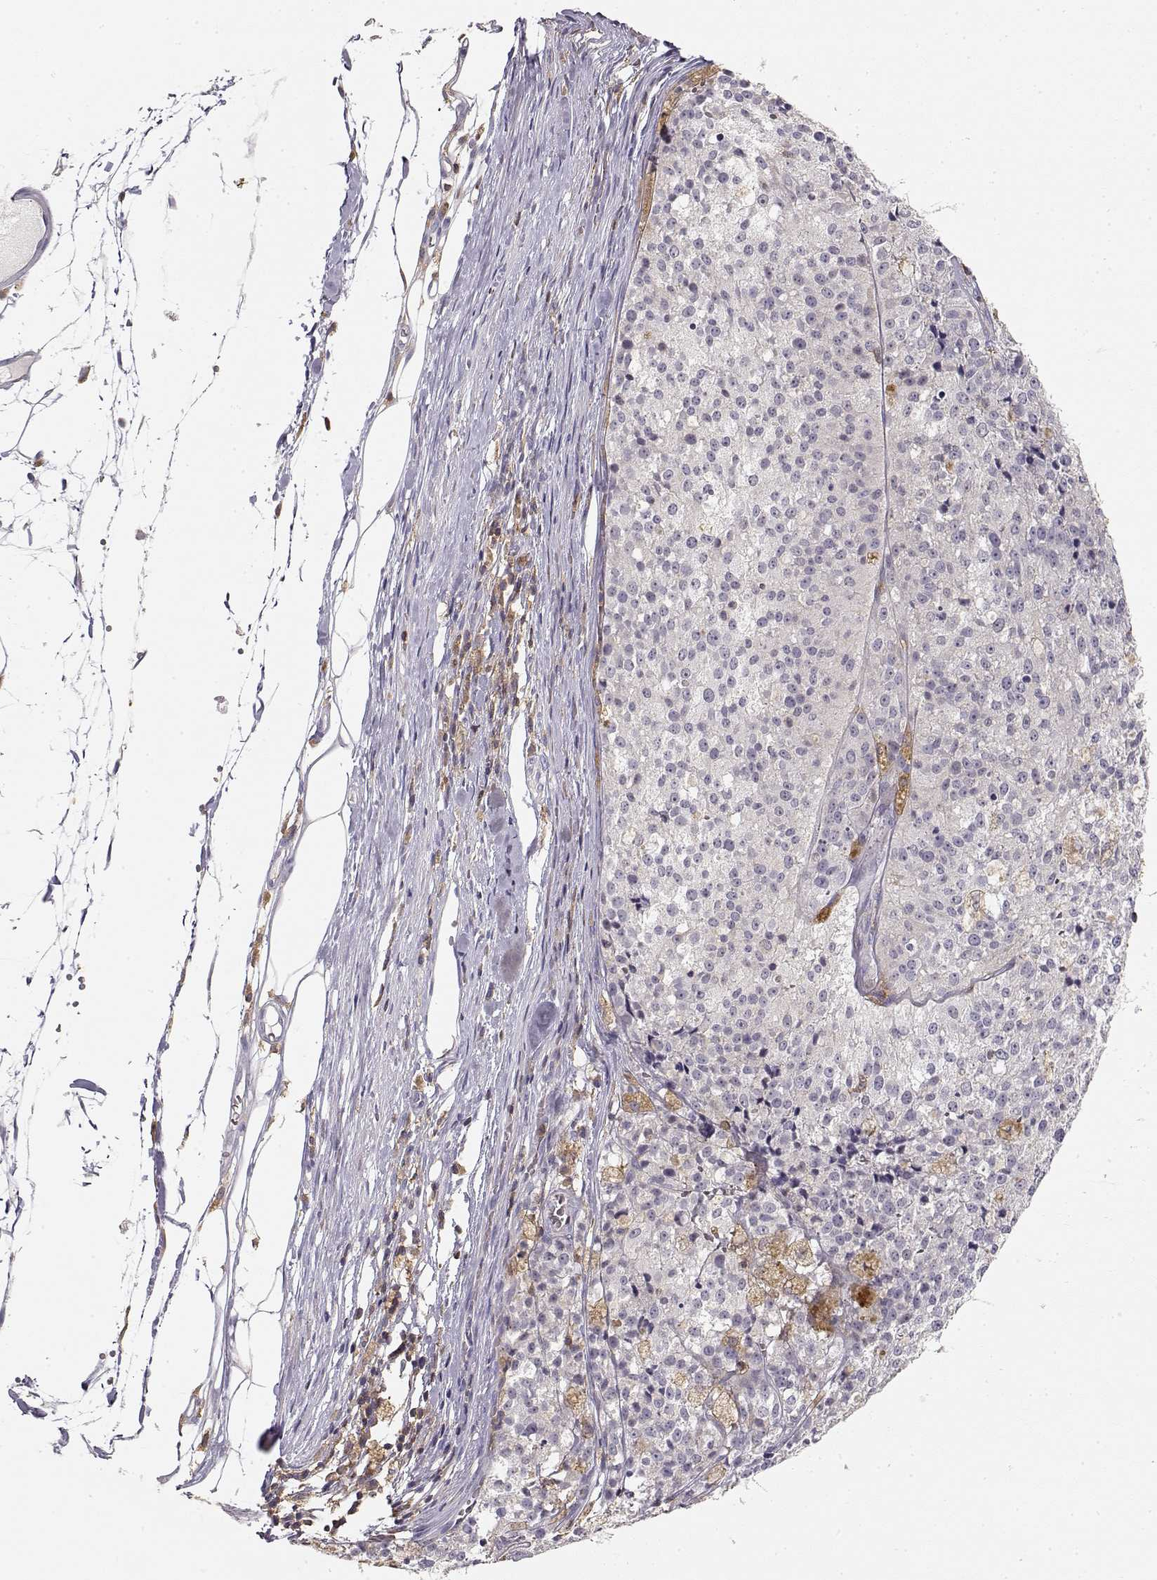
{"staining": {"intensity": "negative", "quantity": "none", "location": "none"}, "tissue": "melanoma", "cell_type": "Tumor cells", "image_type": "cancer", "snomed": [{"axis": "morphology", "description": "Malignant melanoma, Metastatic site"}, {"axis": "topography", "description": "Lymph node"}], "caption": "Immunohistochemistry of human melanoma shows no expression in tumor cells. (DAB (3,3'-diaminobenzidine) immunohistochemistry (IHC) visualized using brightfield microscopy, high magnification).", "gene": "VAV1", "patient": {"sex": "female", "age": 64}}